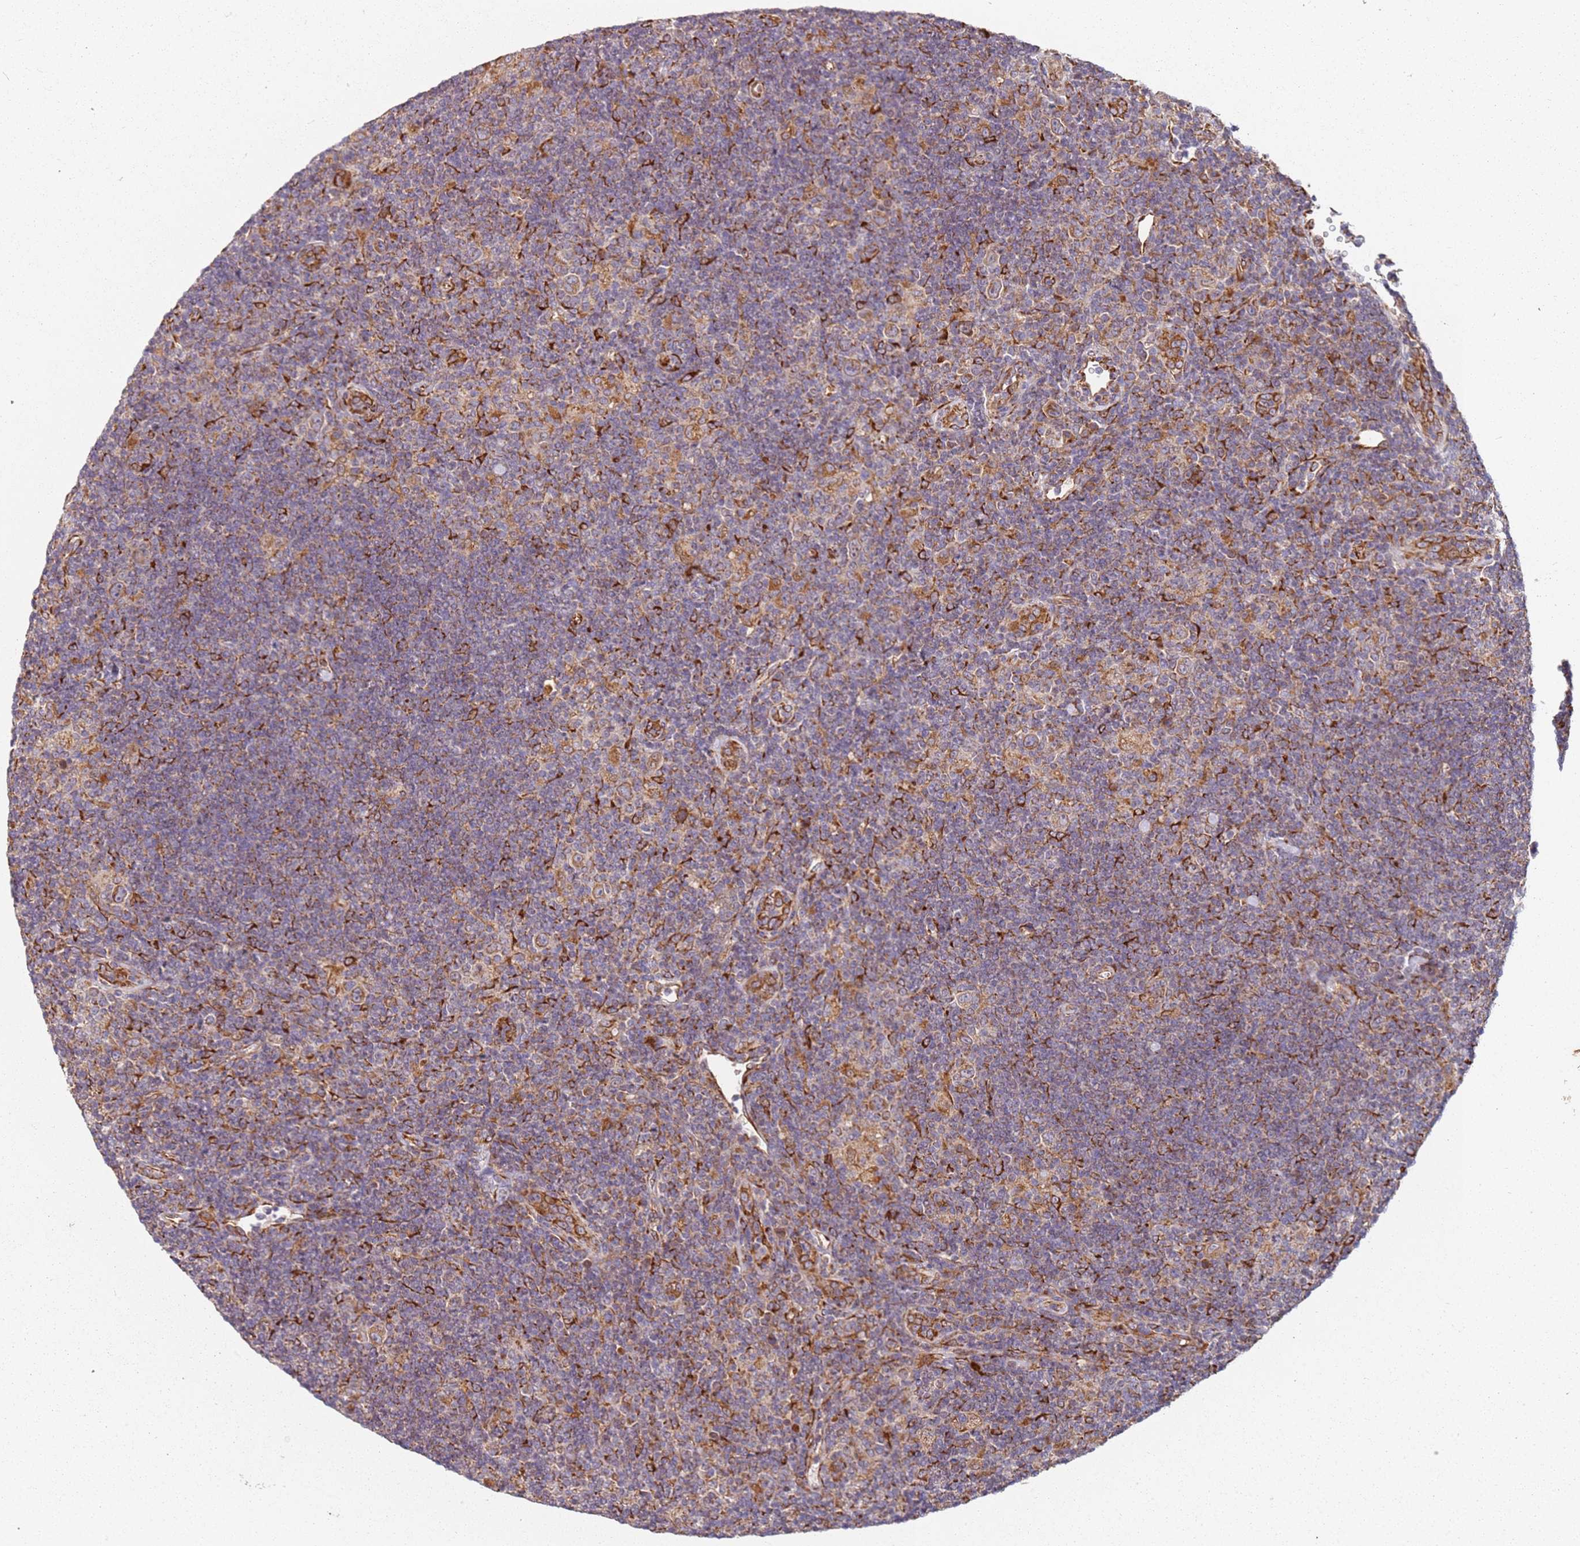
{"staining": {"intensity": "moderate", "quantity": ">75%", "location": "cytoplasmic/membranous"}, "tissue": "lymphoma", "cell_type": "Tumor cells", "image_type": "cancer", "snomed": [{"axis": "morphology", "description": "Hodgkin's disease, NOS"}, {"axis": "topography", "description": "Lymph node"}], "caption": "Lymphoma stained with DAB immunohistochemistry displays medium levels of moderate cytoplasmic/membranous expression in about >75% of tumor cells.", "gene": "ARFRP1", "patient": {"sex": "female", "age": 57}}